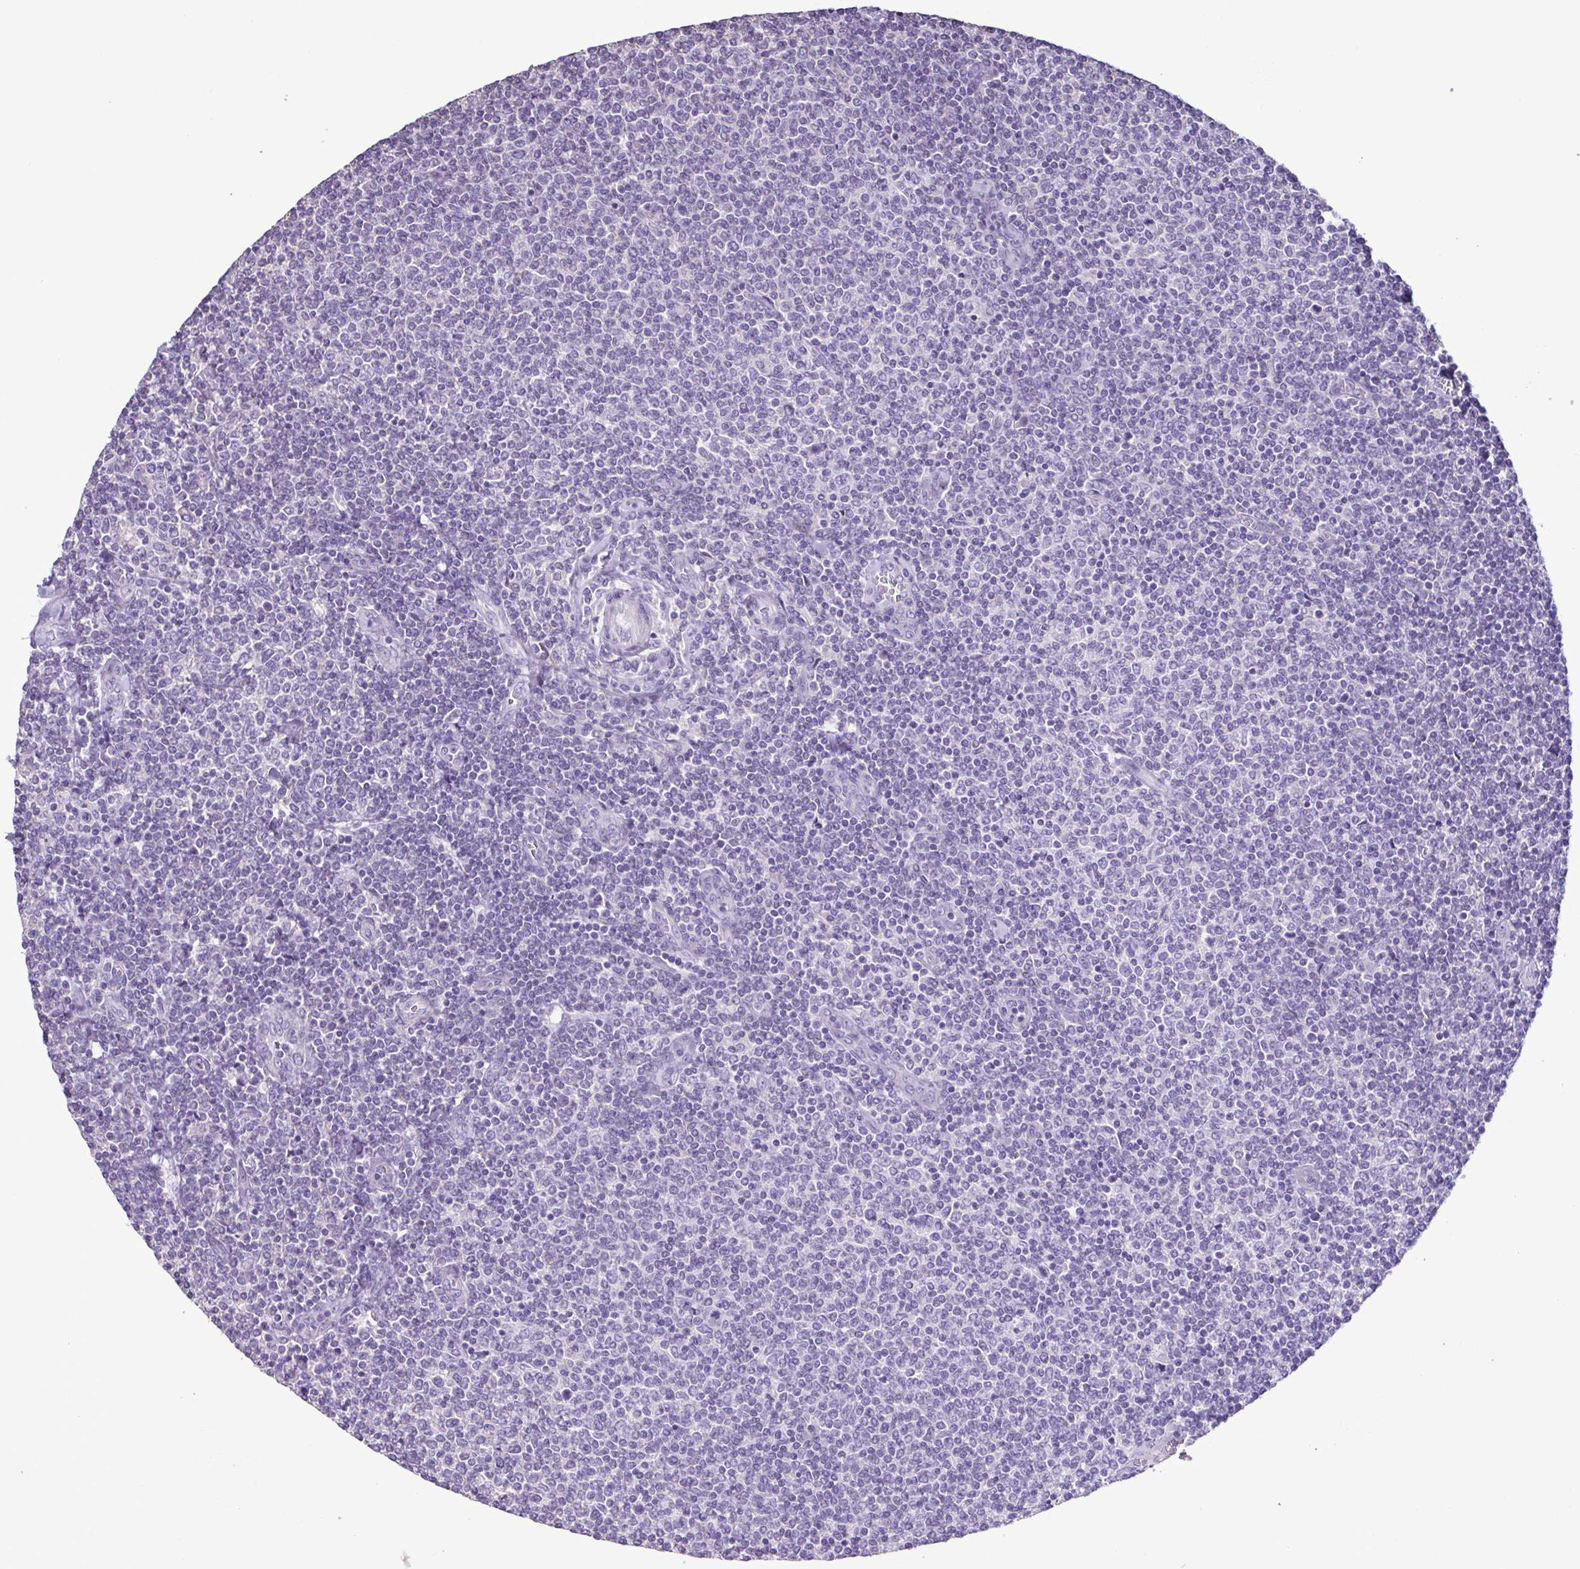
{"staining": {"intensity": "negative", "quantity": "none", "location": "none"}, "tissue": "lymphoma", "cell_type": "Tumor cells", "image_type": "cancer", "snomed": [{"axis": "morphology", "description": "Malignant lymphoma, non-Hodgkin's type, Low grade"}, {"axis": "topography", "description": "Lymph node"}], "caption": "Immunohistochemical staining of lymphoma displays no significant positivity in tumor cells.", "gene": "PLA2G4E", "patient": {"sex": "male", "age": 52}}